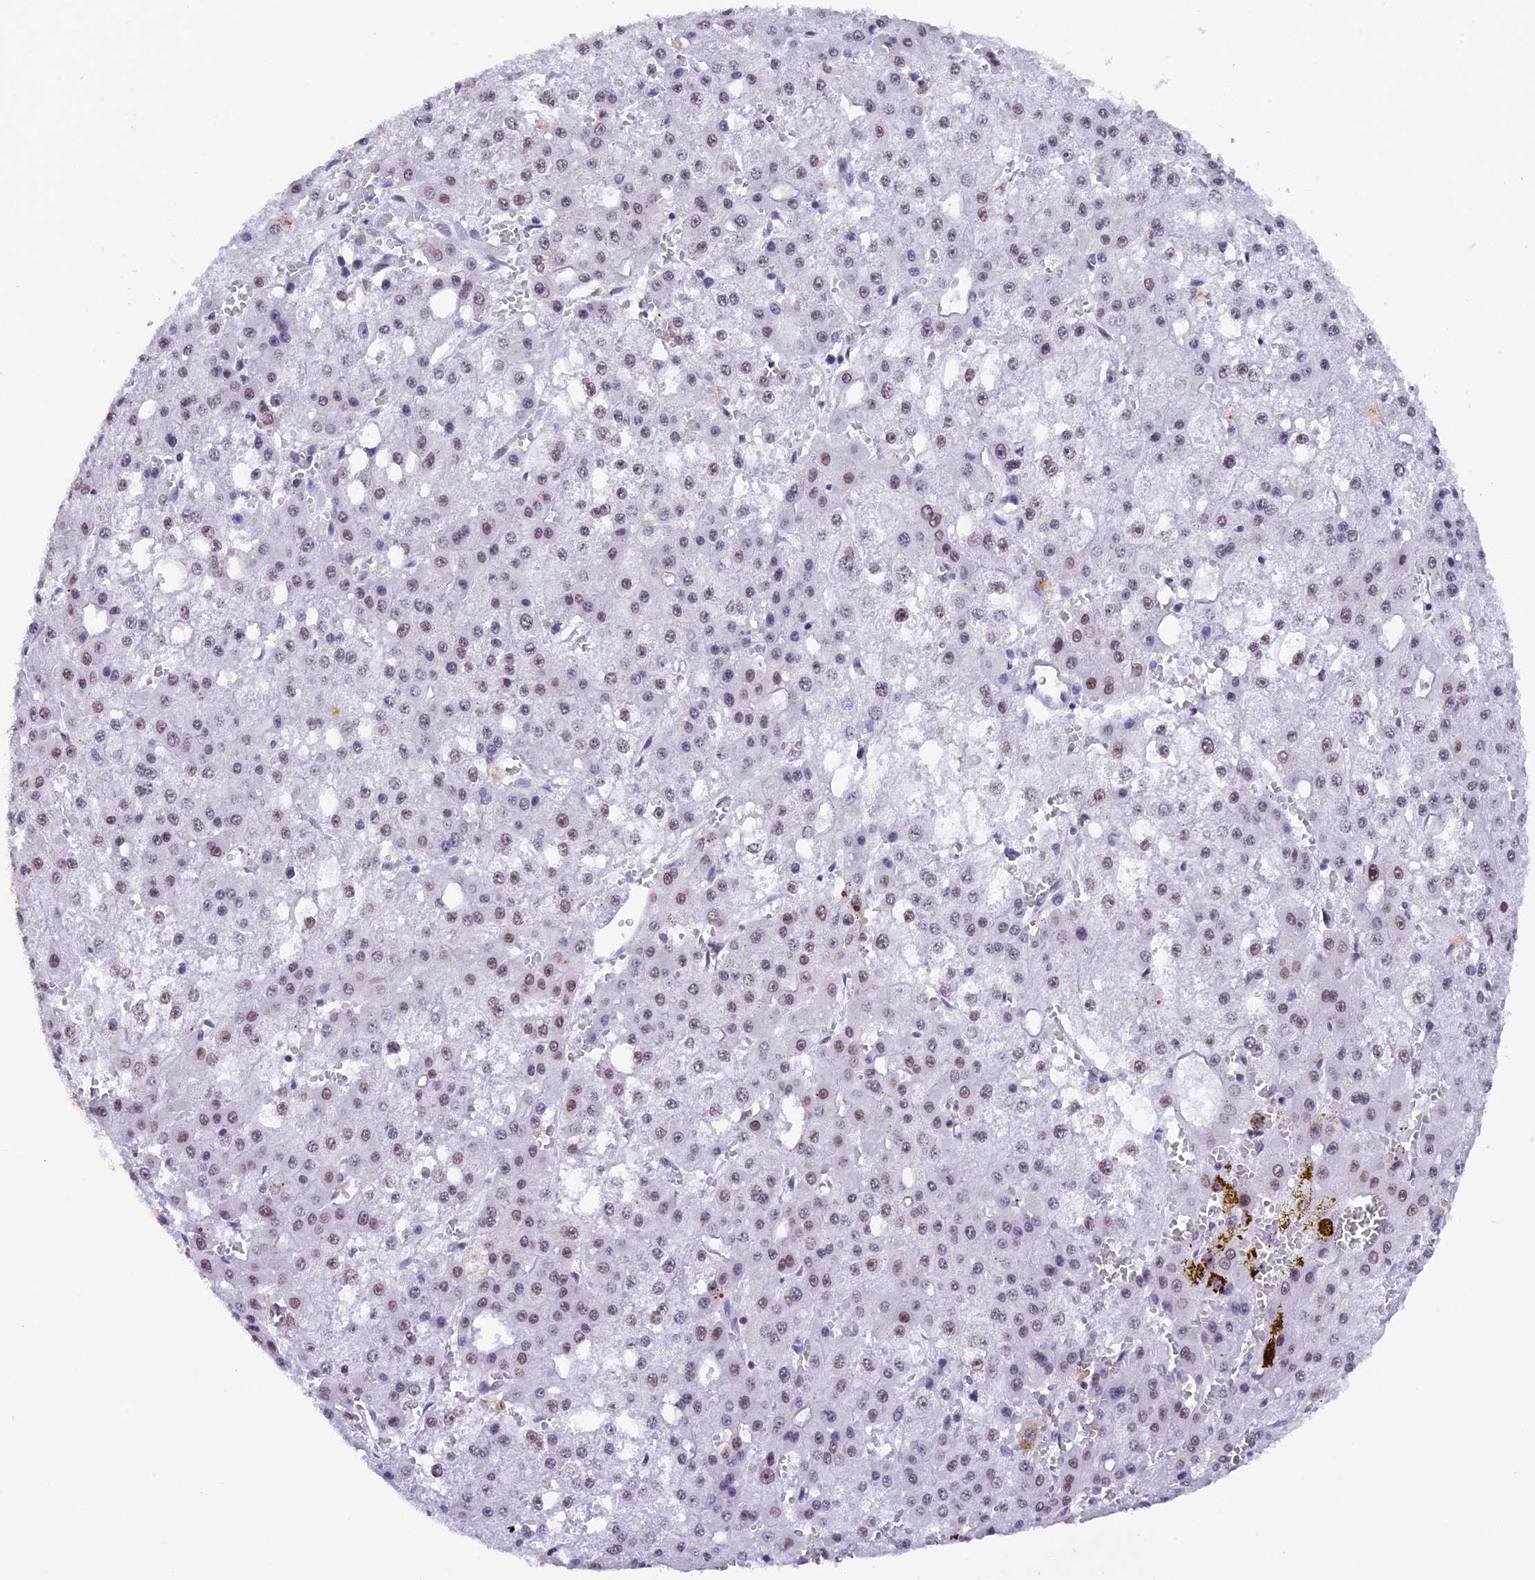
{"staining": {"intensity": "weak", "quantity": "25%-75%", "location": "nuclear"}, "tissue": "liver cancer", "cell_type": "Tumor cells", "image_type": "cancer", "snomed": [{"axis": "morphology", "description": "Carcinoma, Hepatocellular, NOS"}, {"axis": "topography", "description": "Liver"}], "caption": "About 25%-75% of tumor cells in liver cancer (hepatocellular carcinoma) demonstrate weak nuclear protein expression as visualized by brown immunohistochemical staining.", "gene": "TFAM", "patient": {"sex": "male", "age": 47}}